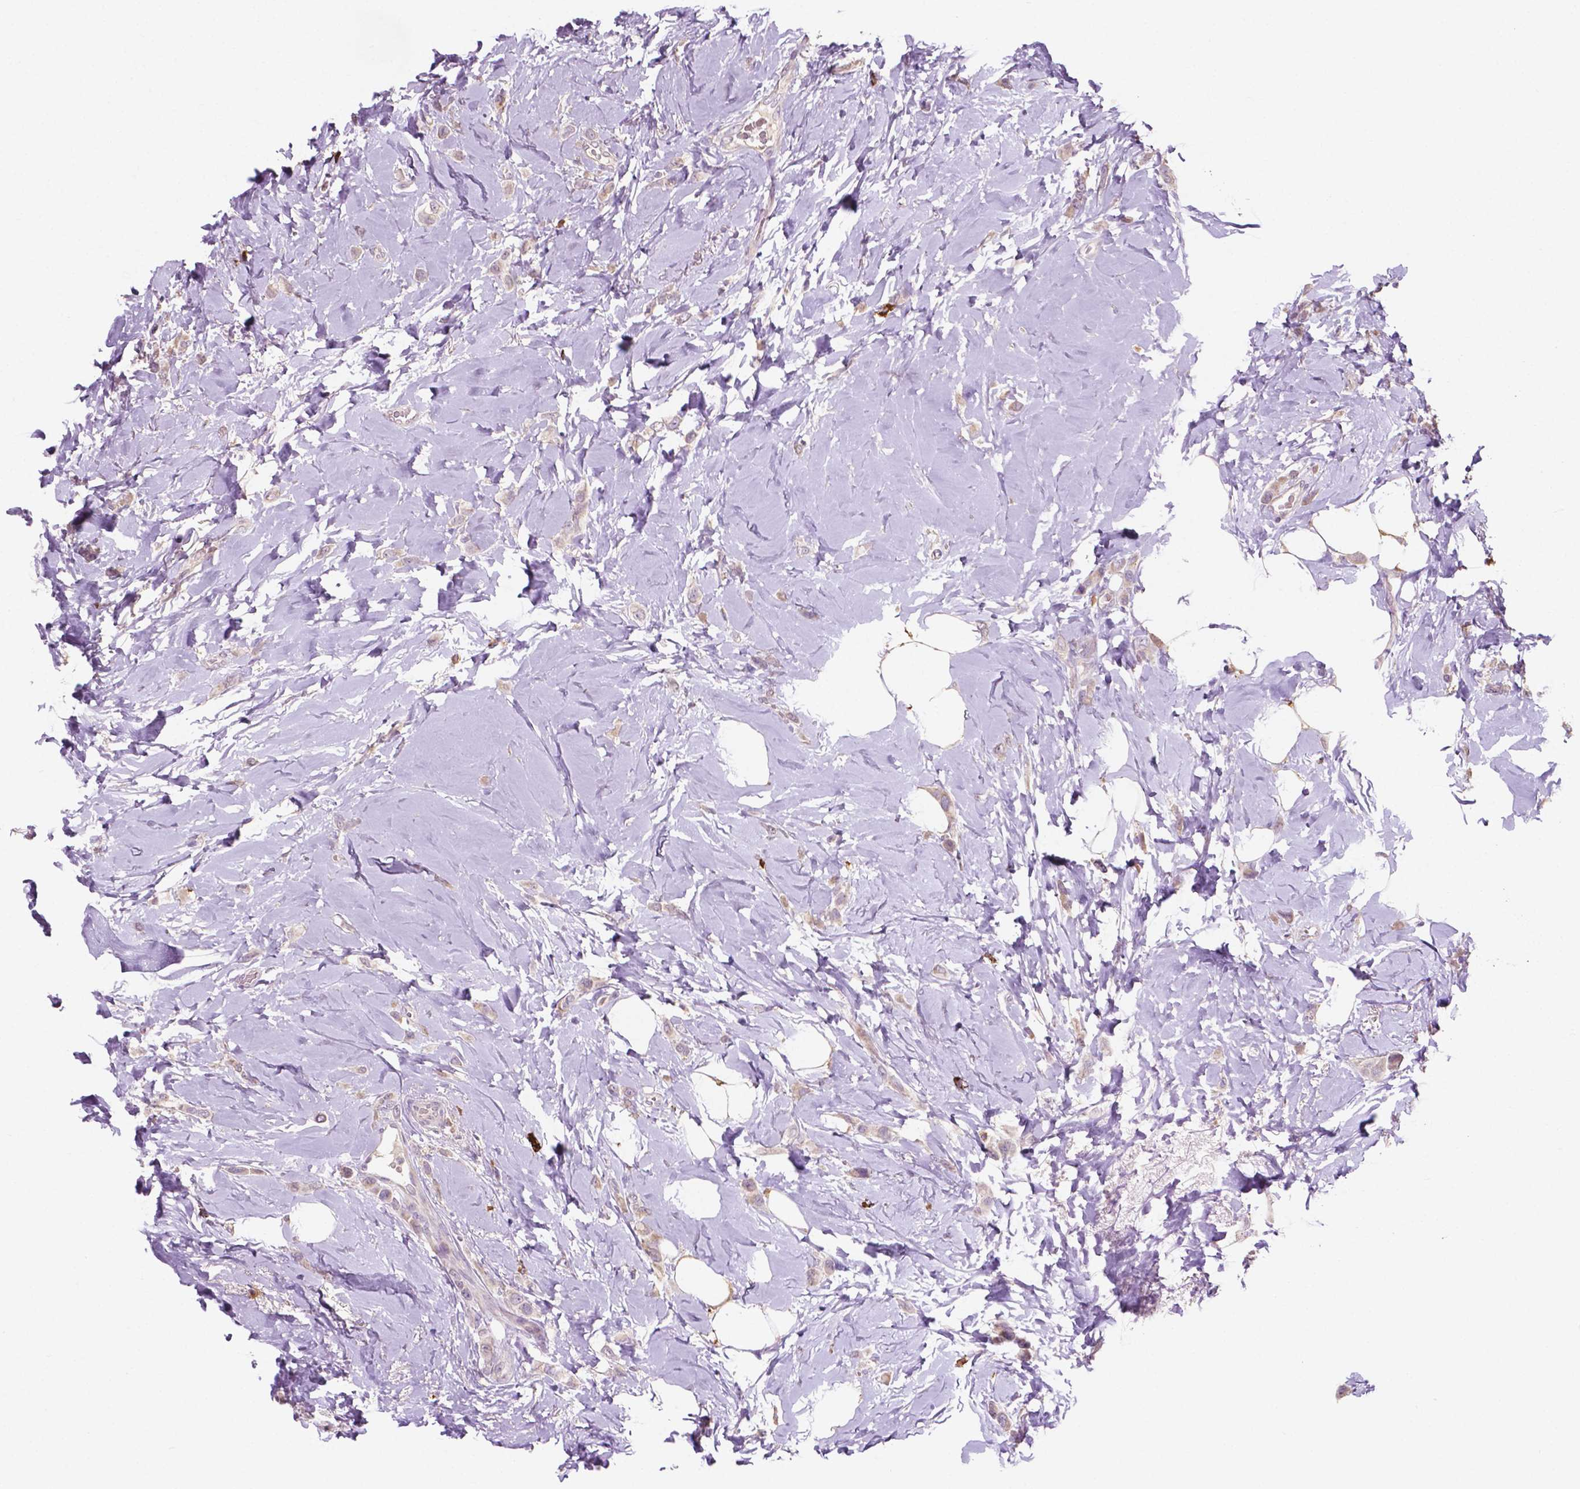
{"staining": {"intensity": "weak", "quantity": "25%-75%", "location": "cytoplasmic/membranous"}, "tissue": "breast cancer", "cell_type": "Tumor cells", "image_type": "cancer", "snomed": [{"axis": "morphology", "description": "Lobular carcinoma"}, {"axis": "topography", "description": "Breast"}], "caption": "Protein expression analysis of breast cancer (lobular carcinoma) shows weak cytoplasmic/membranous staining in about 25%-75% of tumor cells.", "gene": "LRP1B", "patient": {"sex": "female", "age": 66}}